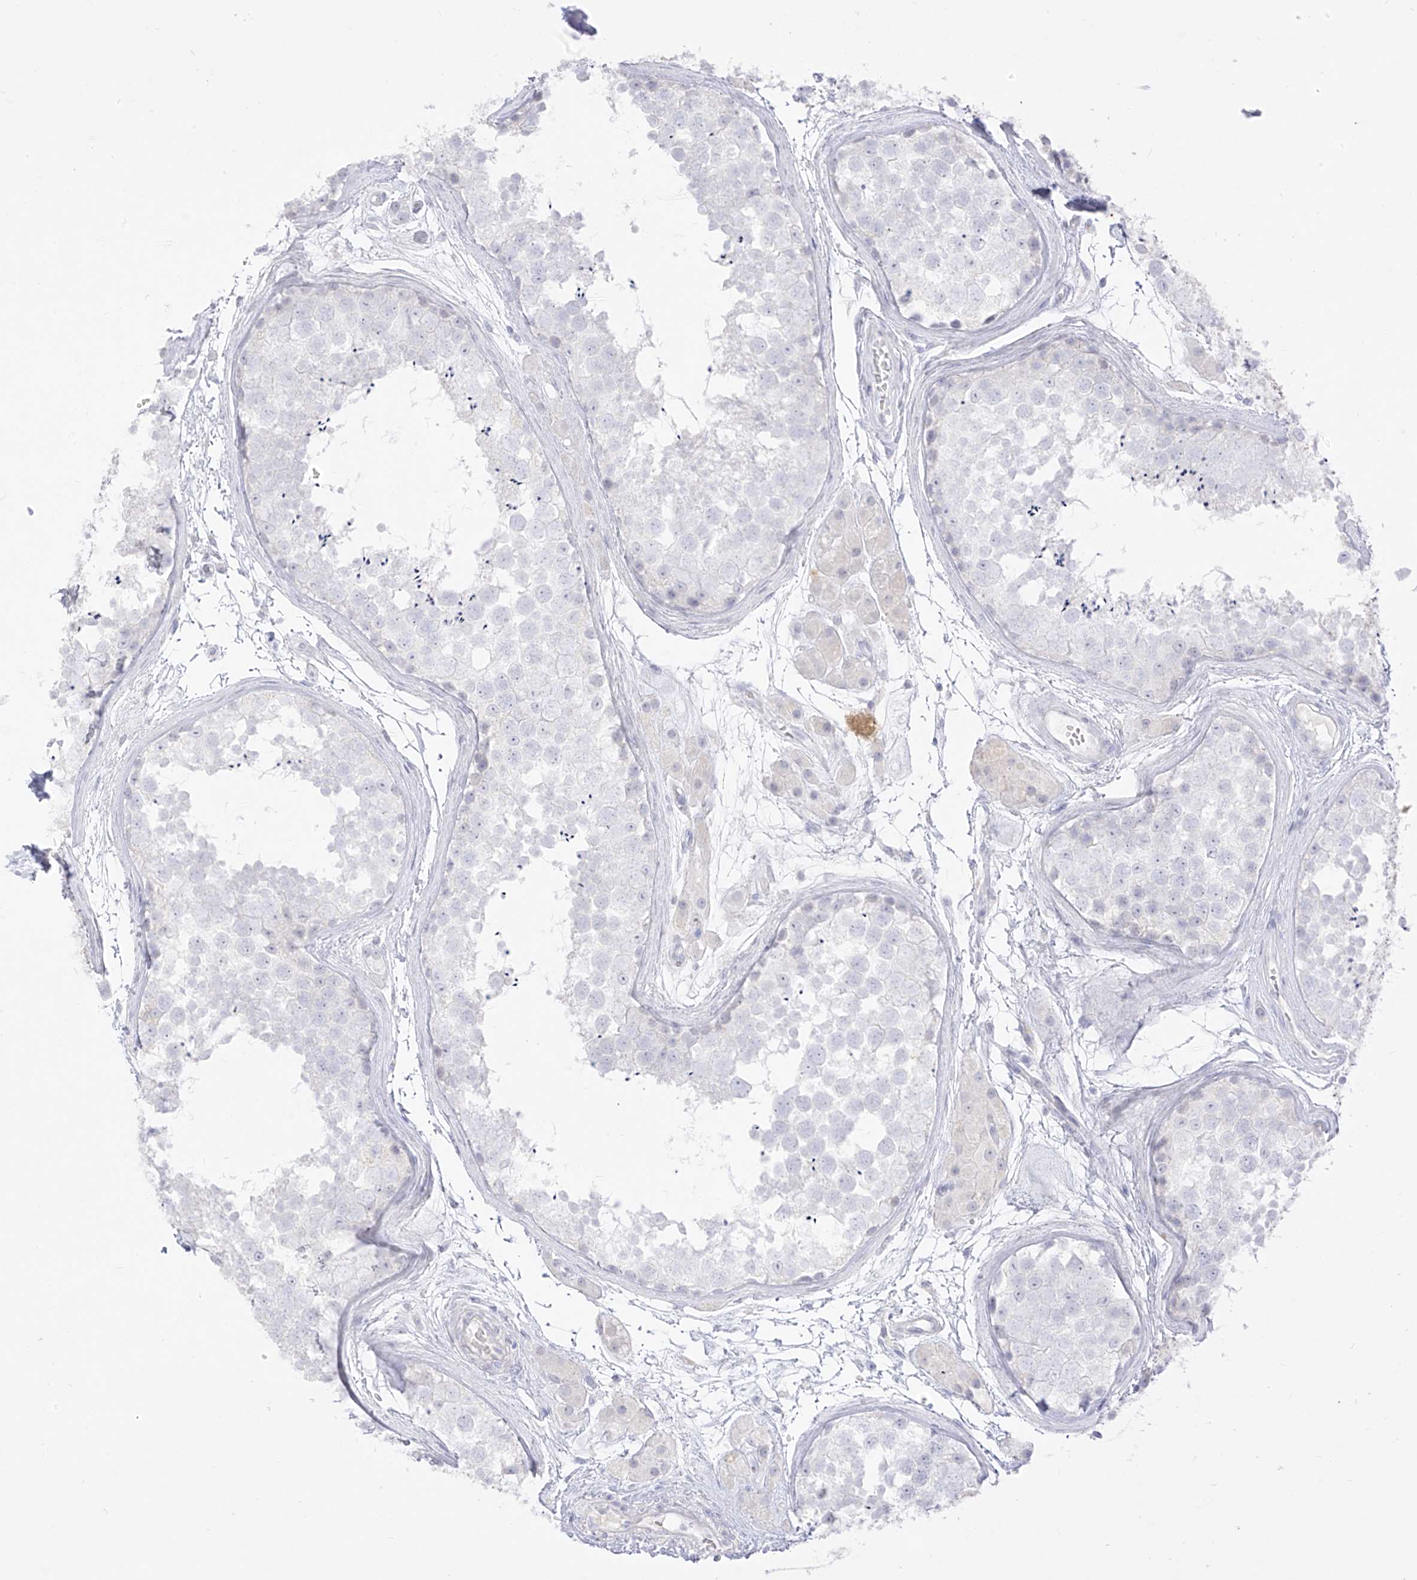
{"staining": {"intensity": "negative", "quantity": "none", "location": "none"}, "tissue": "testis", "cell_type": "Cells in seminiferous ducts", "image_type": "normal", "snomed": [{"axis": "morphology", "description": "Normal tissue, NOS"}, {"axis": "topography", "description": "Testis"}], "caption": "Immunohistochemistry (IHC) of benign testis reveals no expression in cells in seminiferous ducts.", "gene": "TGM4", "patient": {"sex": "male", "age": 56}}